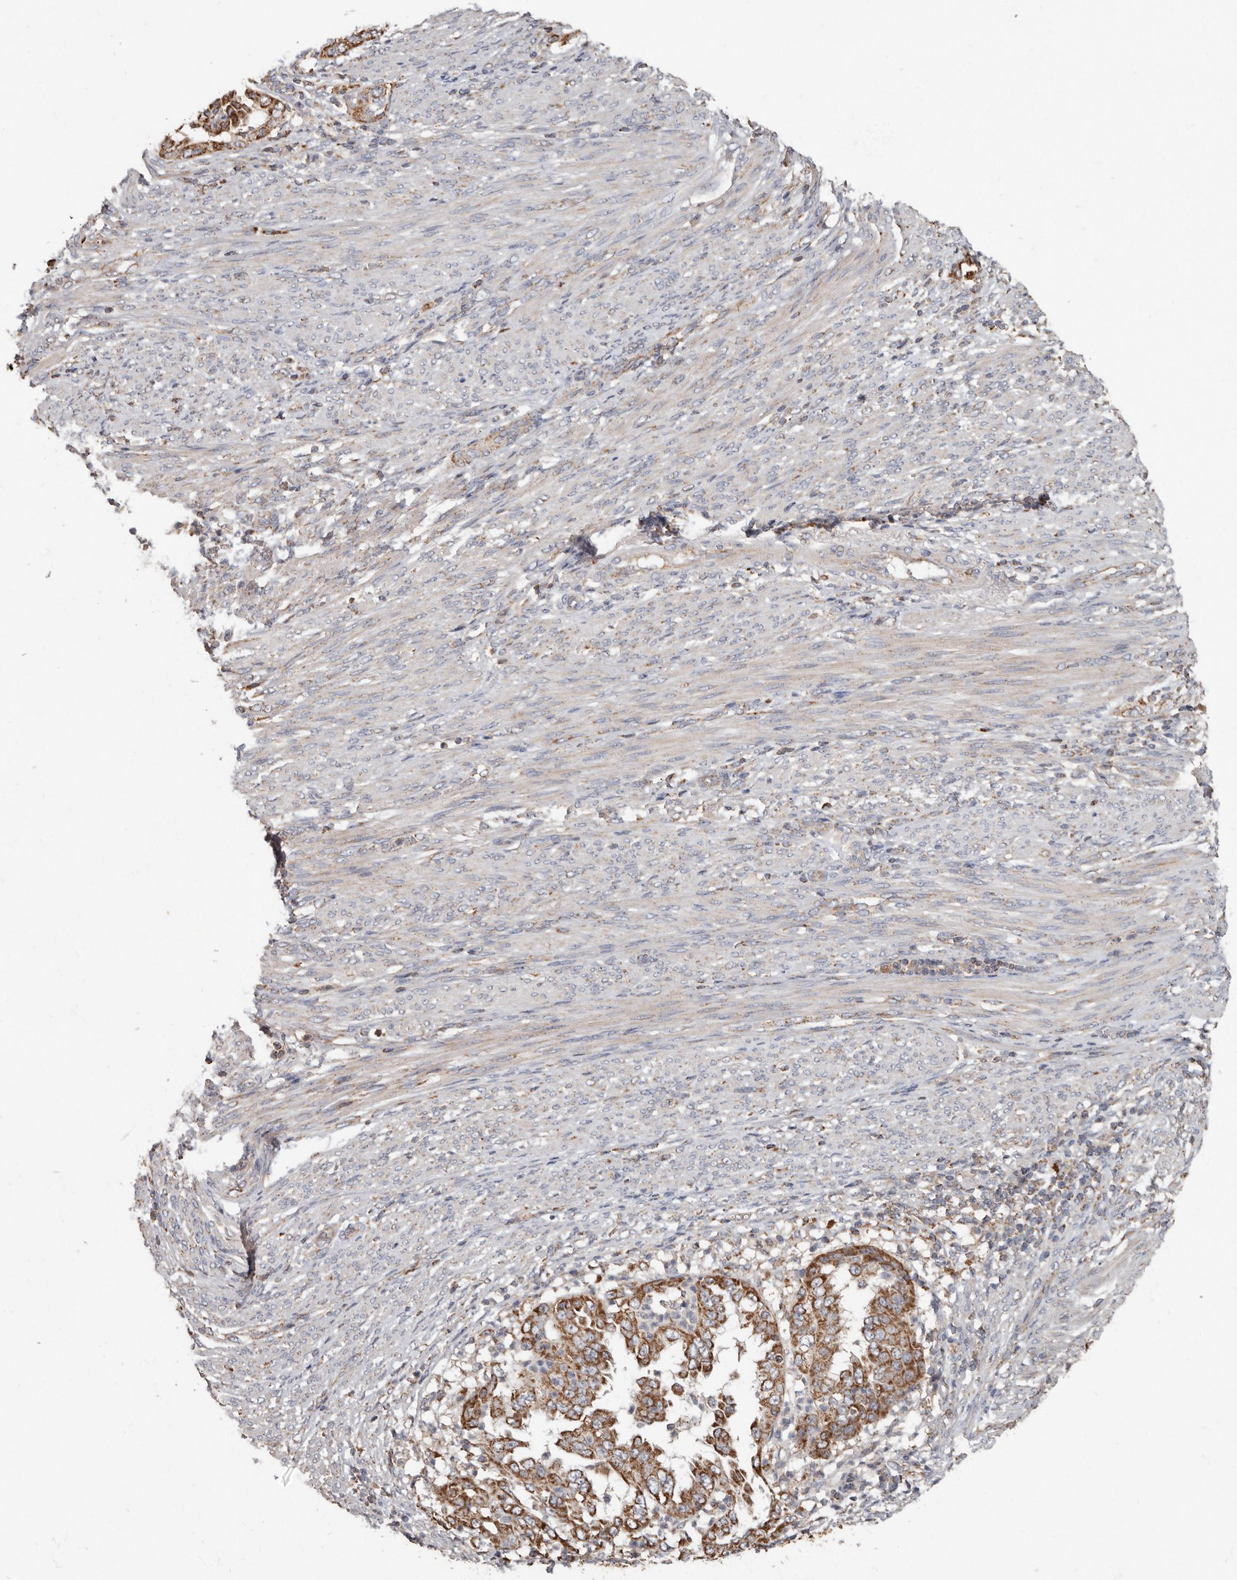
{"staining": {"intensity": "strong", "quantity": ">75%", "location": "cytoplasmic/membranous"}, "tissue": "endometrial cancer", "cell_type": "Tumor cells", "image_type": "cancer", "snomed": [{"axis": "morphology", "description": "Adenocarcinoma, NOS"}, {"axis": "topography", "description": "Endometrium"}], "caption": "Brown immunohistochemical staining in human endometrial cancer exhibits strong cytoplasmic/membranous expression in about >75% of tumor cells. (DAB IHC with brightfield microscopy, high magnification).", "gene": "KIF26B", "patient": {"sex": "female", "age": 85}}